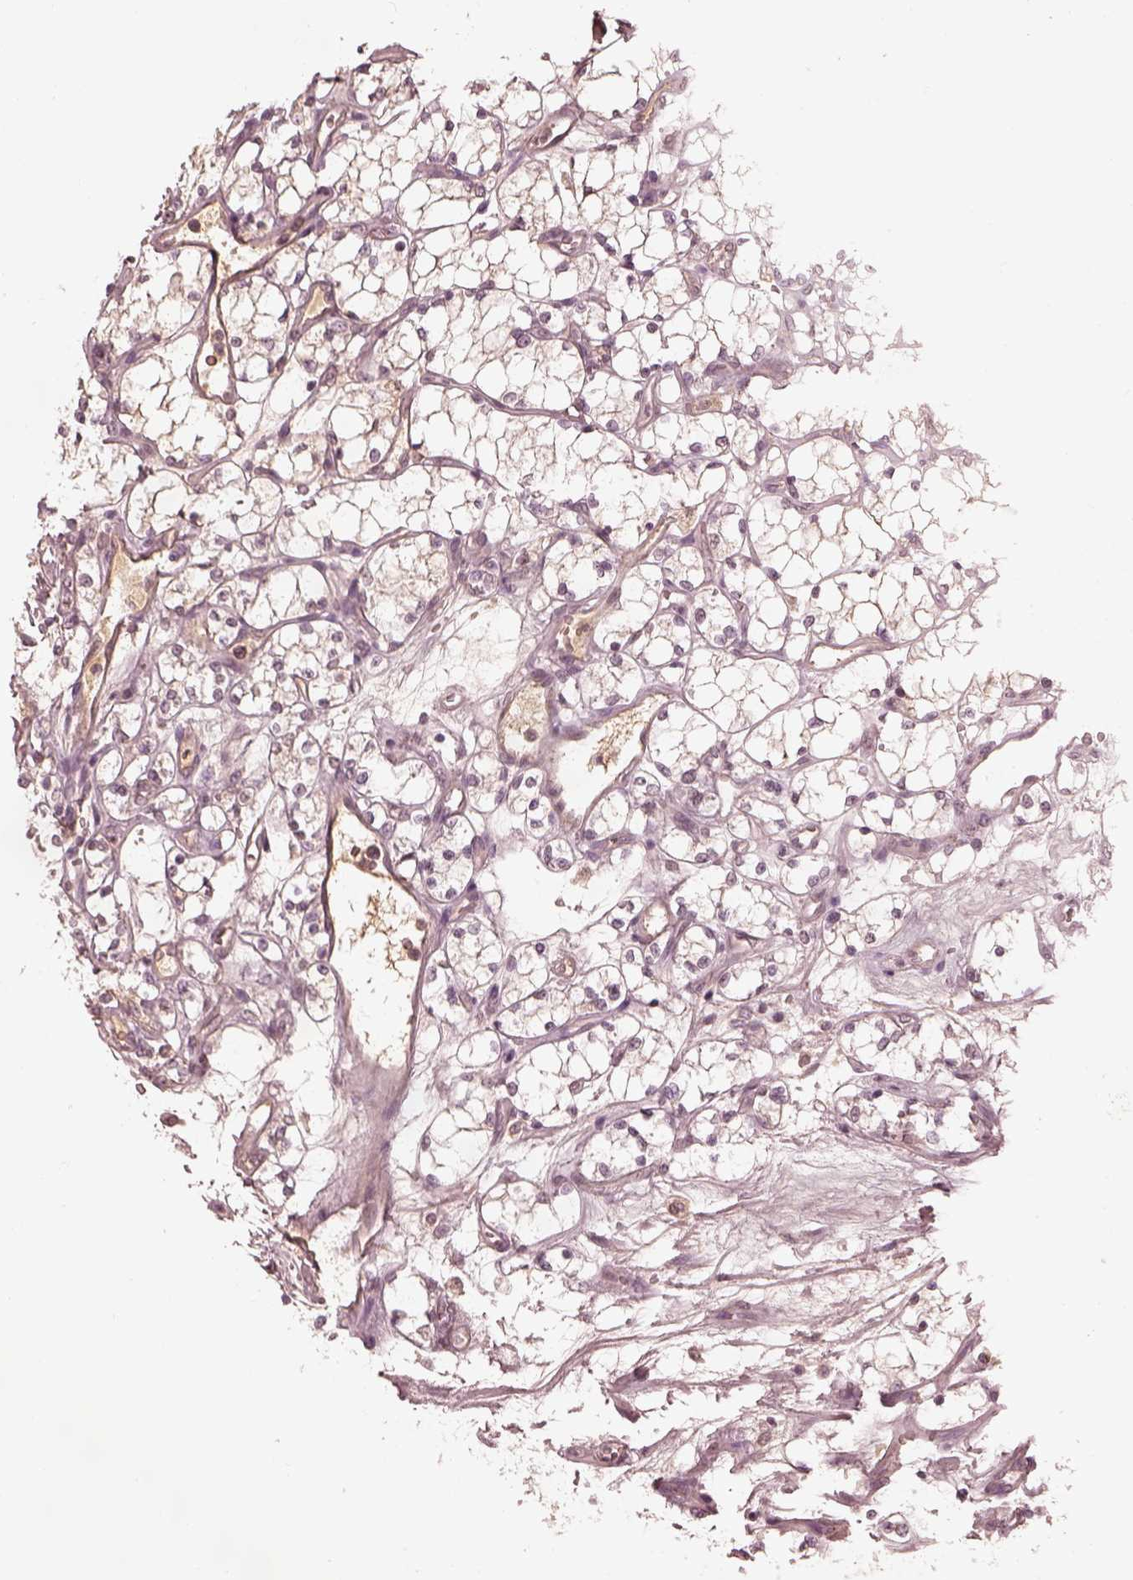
{"staining": {"intensity": "negative", "quantity": "none", "location": "none"}, "tissue": "renal cancer", "cell_type": "Tumor cells", "image_type": "cancer", "snomed": [{"axis": "morphology", "description": "Adenocarcinoma, NOS"}, {"axis": "topography", "description": "Kidney"}], "caption": "Adenocarcinoma (renal) was stained to show a protein in brown. There is no significant expression in tumor cells.", "gene": "CALR3", "patient": {"sex": "female", "age": 69}}